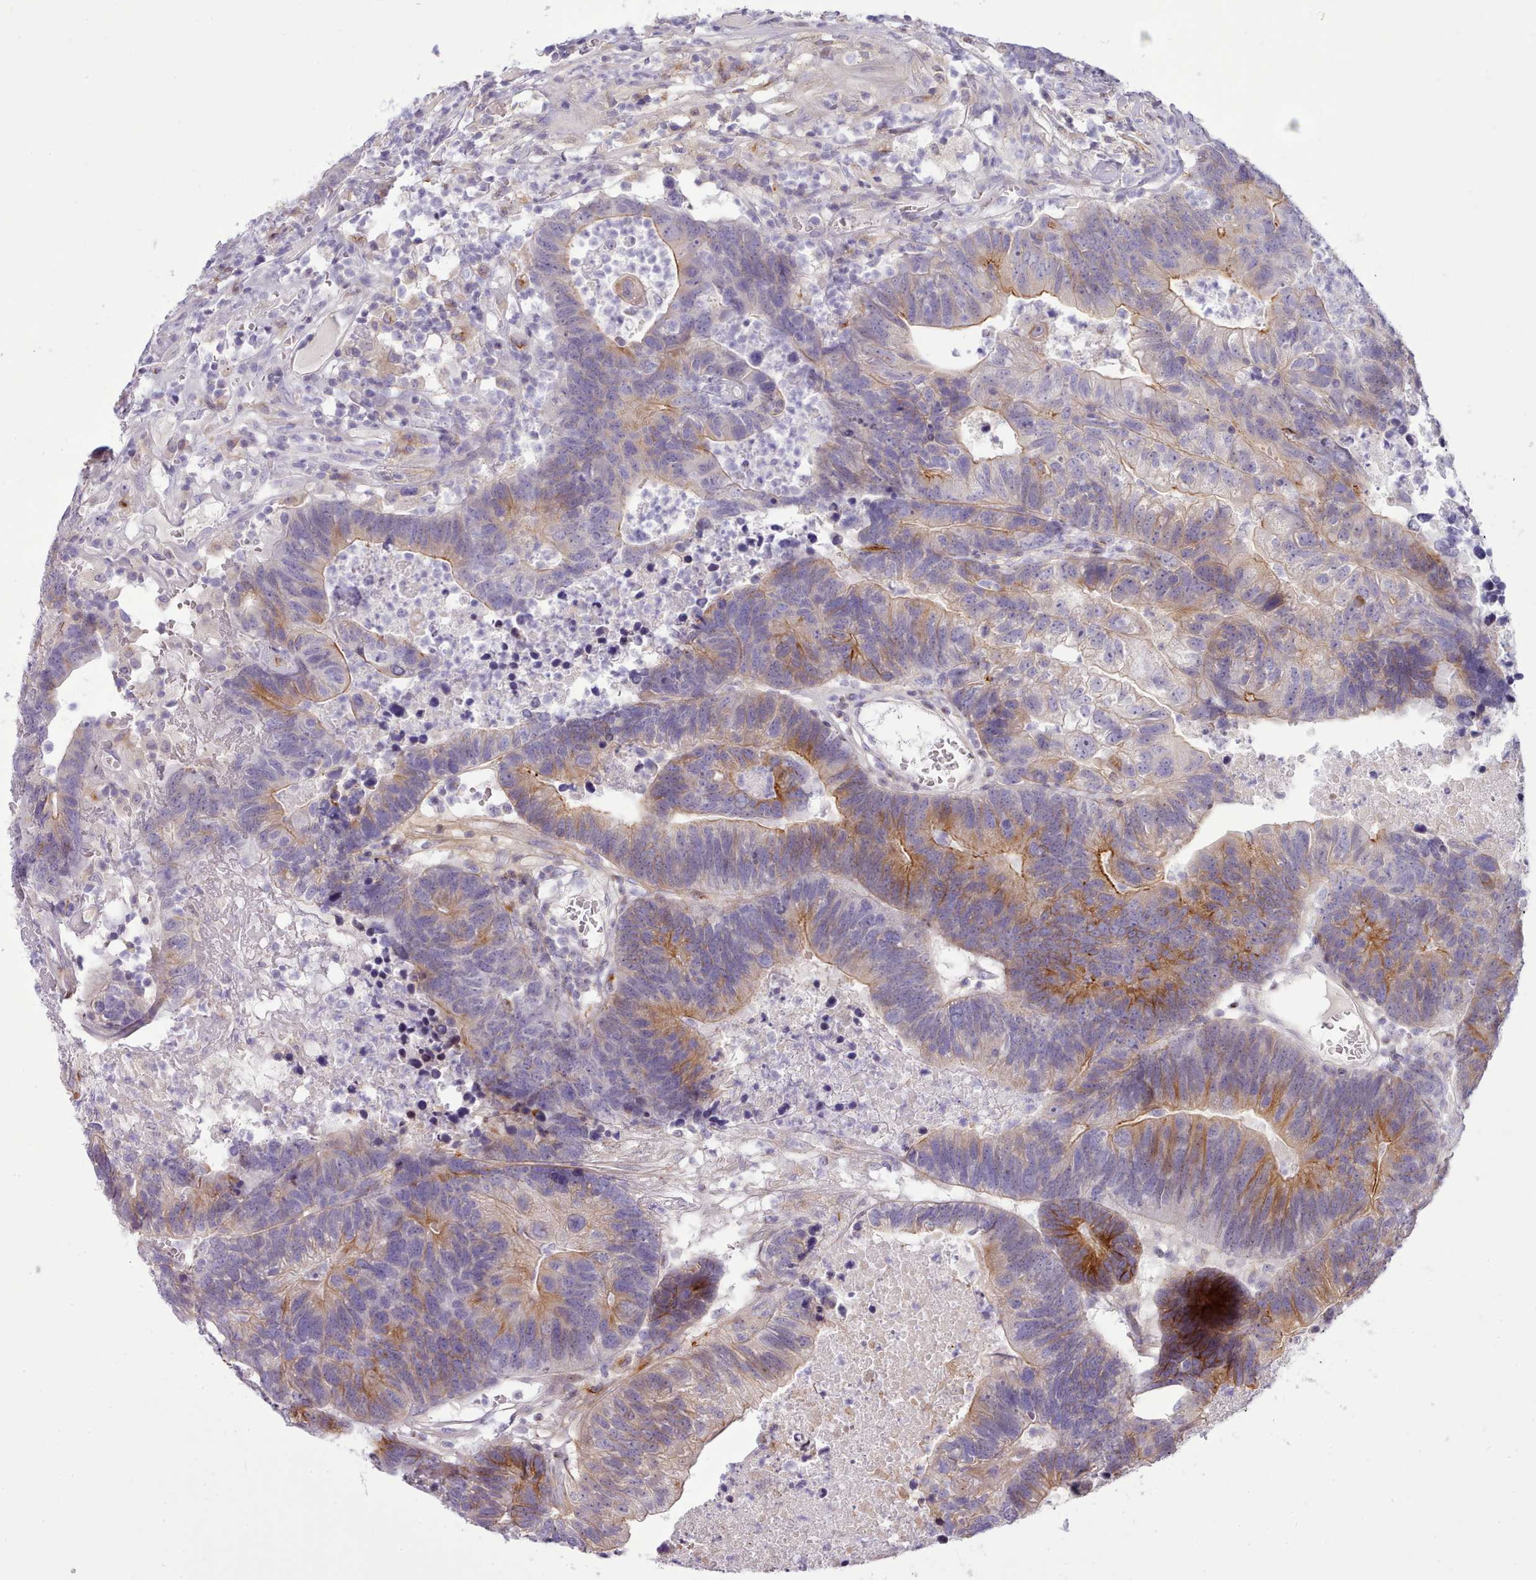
{"staining": {"intensity": "moderate", "quantity": "25%-75%", "location": "cytoplasmic/membranous"}, "tissue": "colorectal cancer", "cell_type": "Tumor cells", "image_type": "cancer", "snomed": [{"axis": "morphology", "description": "Adenocarcinoma, NOS"}, {"axis": "topography", "description": "Colon"}], "caption": "Adenocarcinoma (colorectal) tissue demonstrates moderate cytoplasmic/membranous expression in approximately 25%-75% of tumor cells, visualized by immunohistochemistry. (Brightfield microscopy of DAB IHC at high magnification).", "gene": "CYP2A13", "patient": {"sex": "female", "age": 48}}